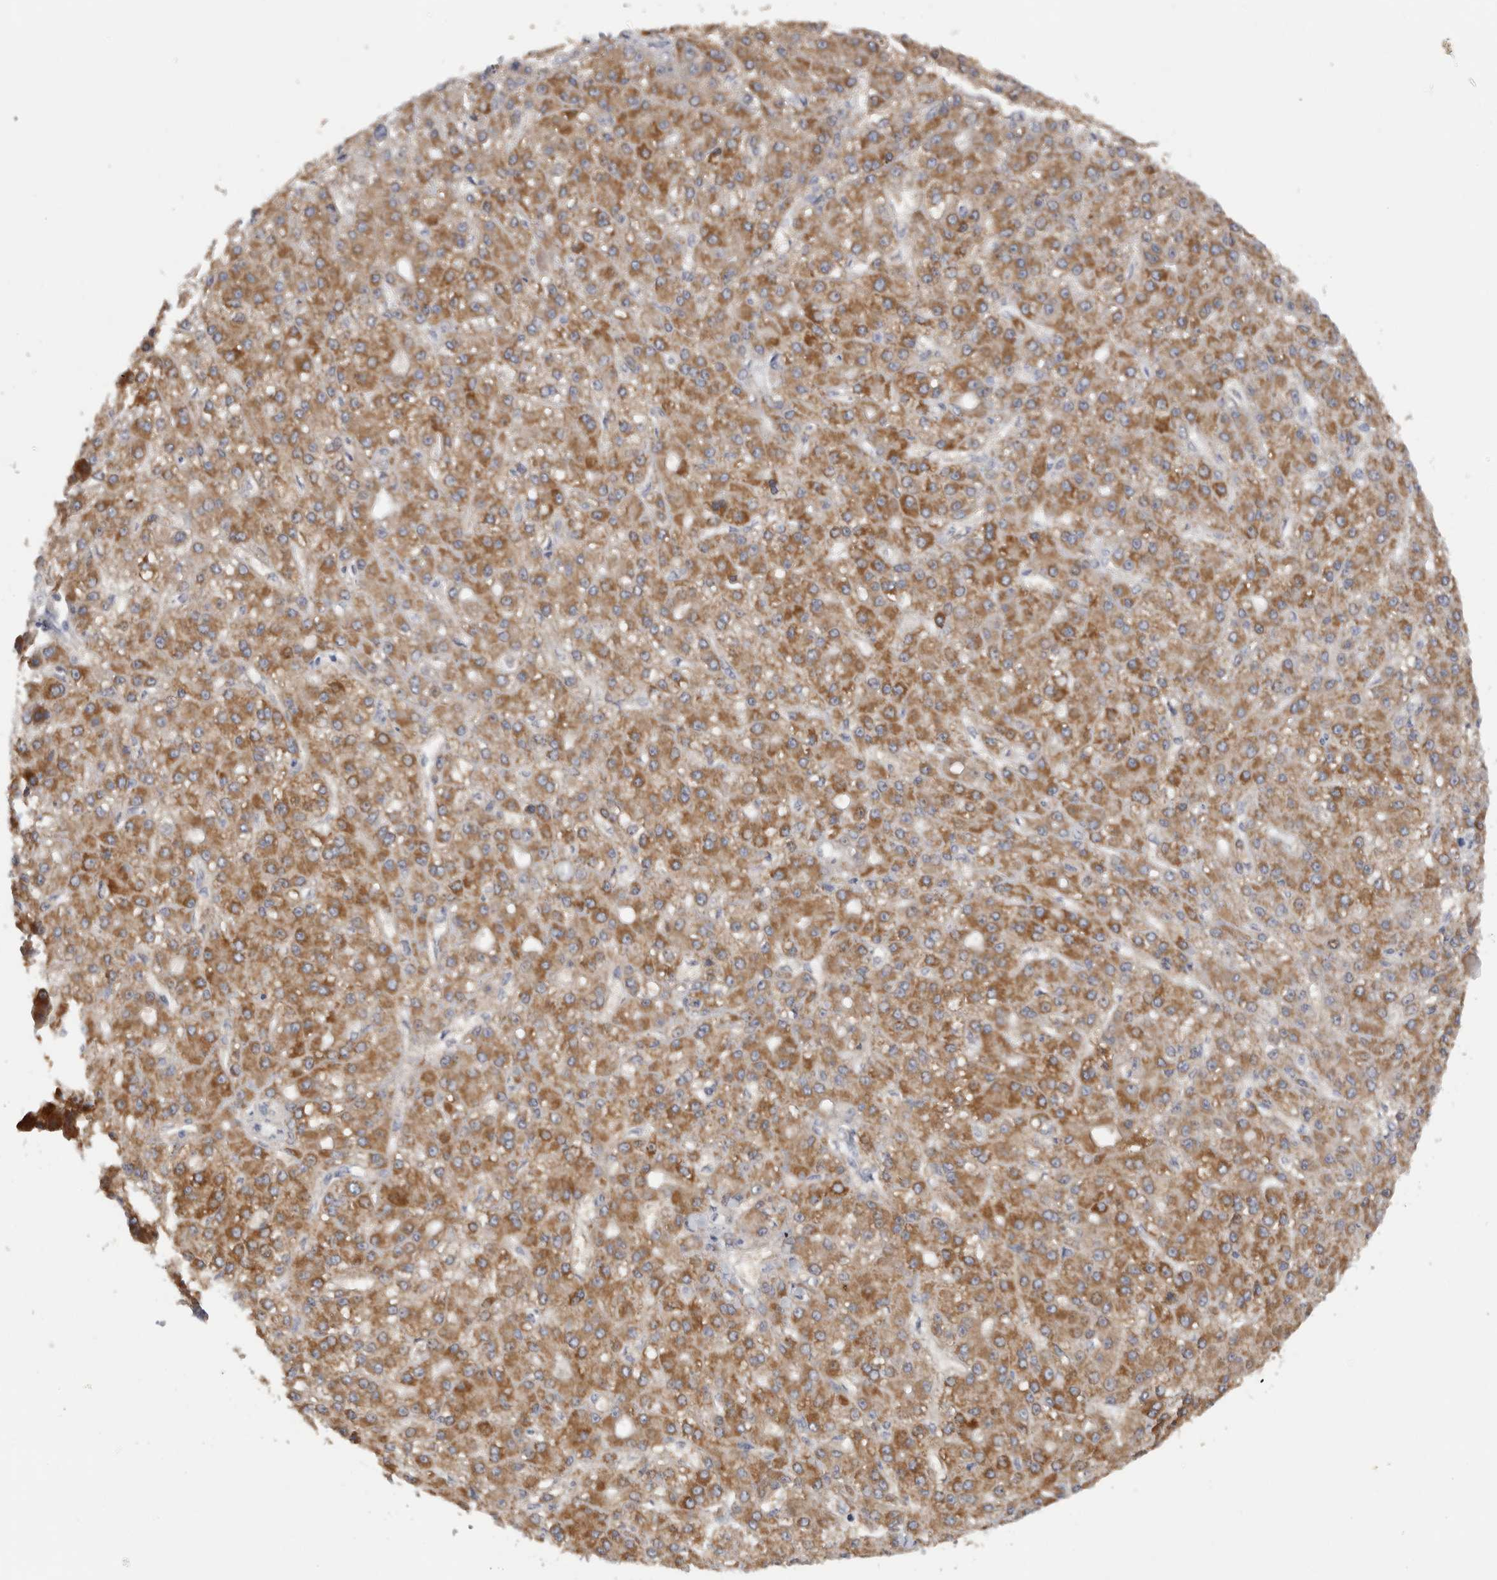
{"staining": {"intensity": "strong", "quantity": "25%-75%", "location": "cytoplasmic/membranous"}, "tissue": "liver cancer", "cell_type": "Tumor cells", "image_type": "cancer", "snomed": [{"axis": "morphology", "description": "Carcinoma, Hepatocellular, NOS"}, {"axis": "topography", "description": "Liver"}], "caption": "There is high levels of strong cytoplasmic/membranous staining in tumor cells of liver cancer (hepatocellular carcinoma), as demonstrated by immunohistochemical staining (brown color).", "gene": "DYRK2", "patient": {"sex": "male", "age": 67}}